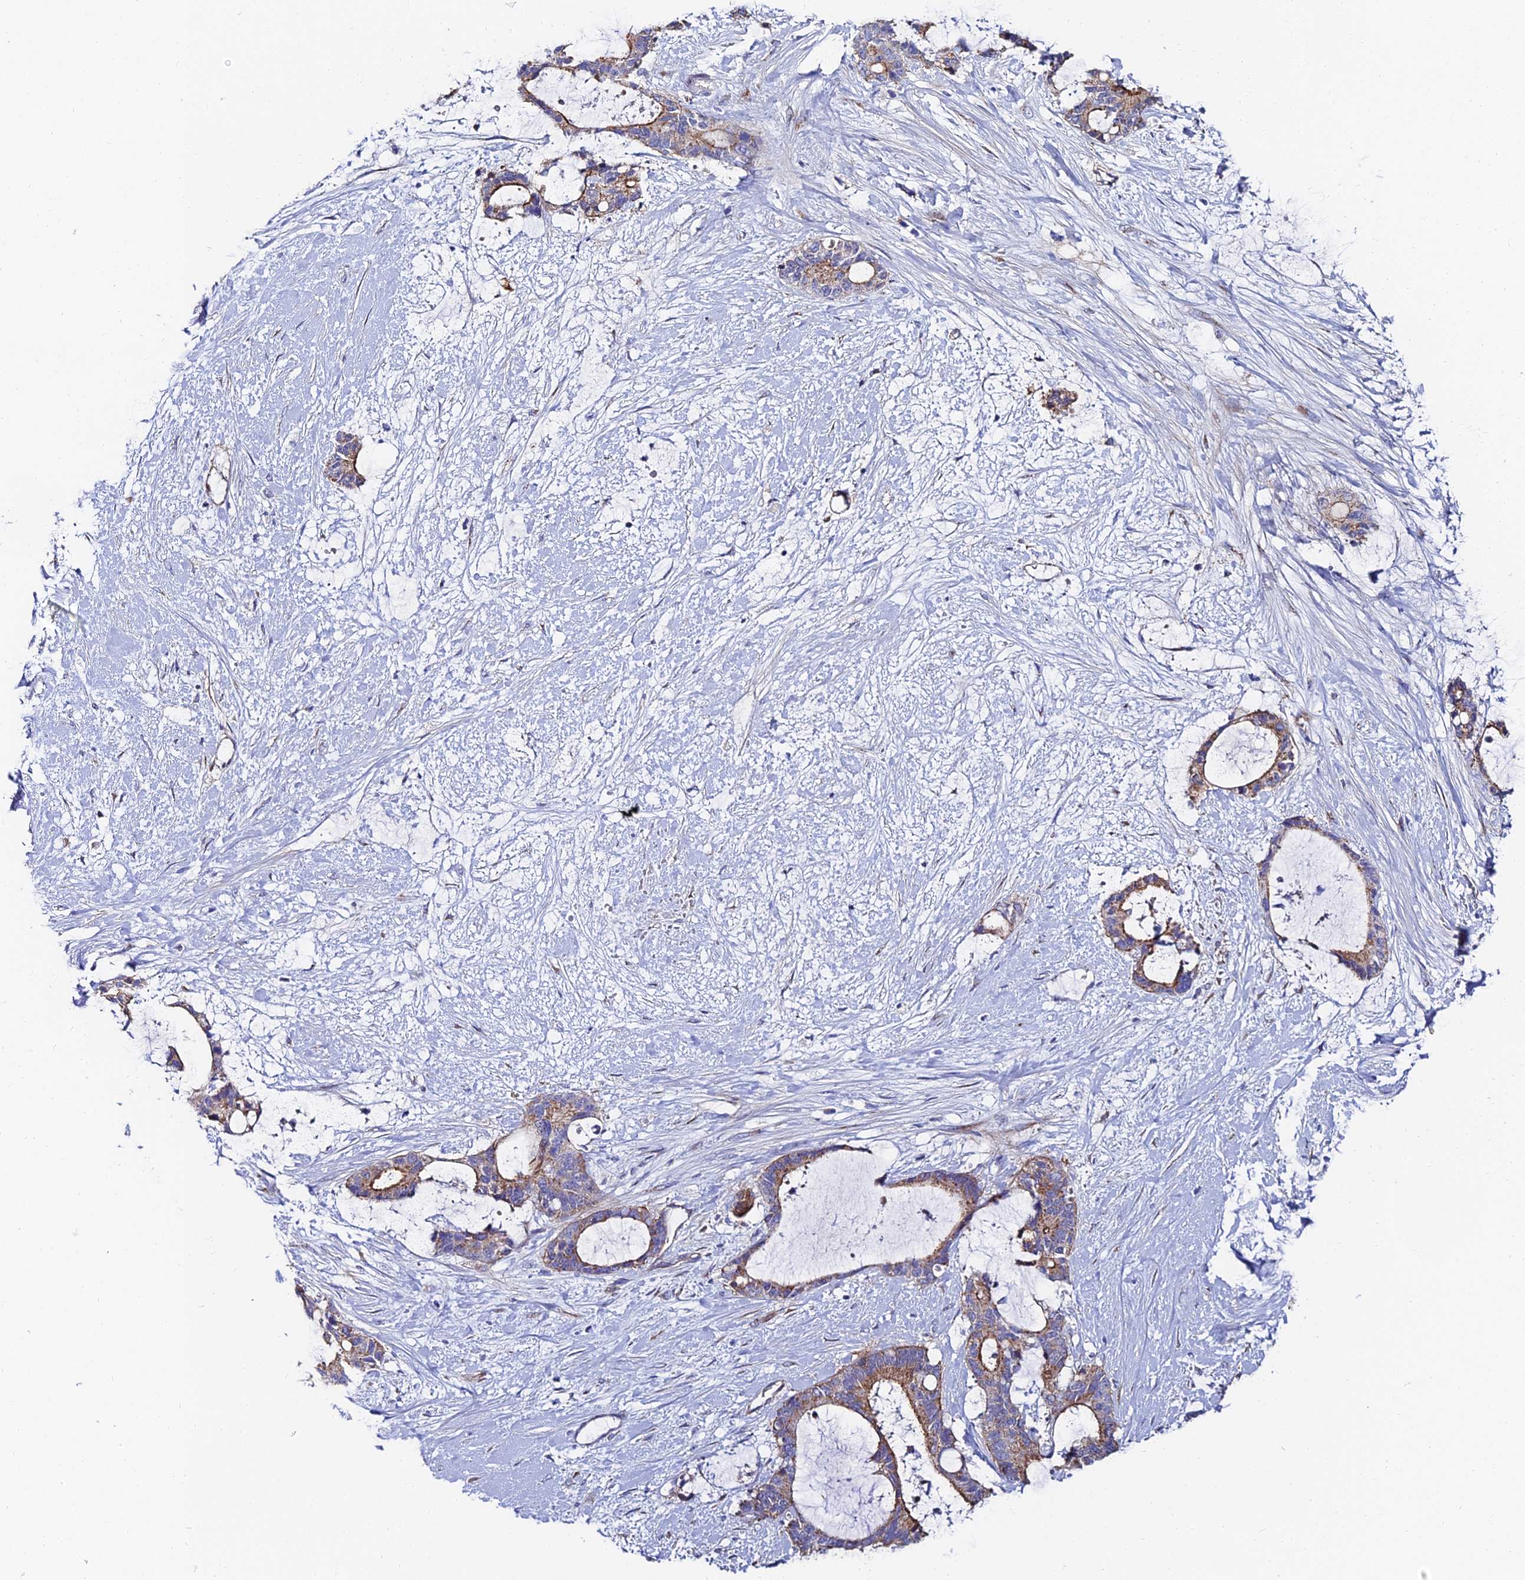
{"staining": {"intensity": "moderate", "quantity": "25%-75%", "location": "cytoplasmic/membranous"}, "tissue": "liver cancer", "cell_type": "Tumor cells", "image_type": "cancer", "snomed": [{"axis": "morphology", "description": "Normal tissue, NOS"}, {"axis": "morphology", "description": "Cholangiocarcinoma"}, {"axis": "topography", "description": "Liver"}, {"axis": "topography", "description": "Peripheral nerve tissue"}], "caption": "Liver cholangiocarcinoma stained with a protein marker reveals moderate staining in tumor cells.", "gene": "ADGRF3", "patient": {"sex": "female", "age": 73}}